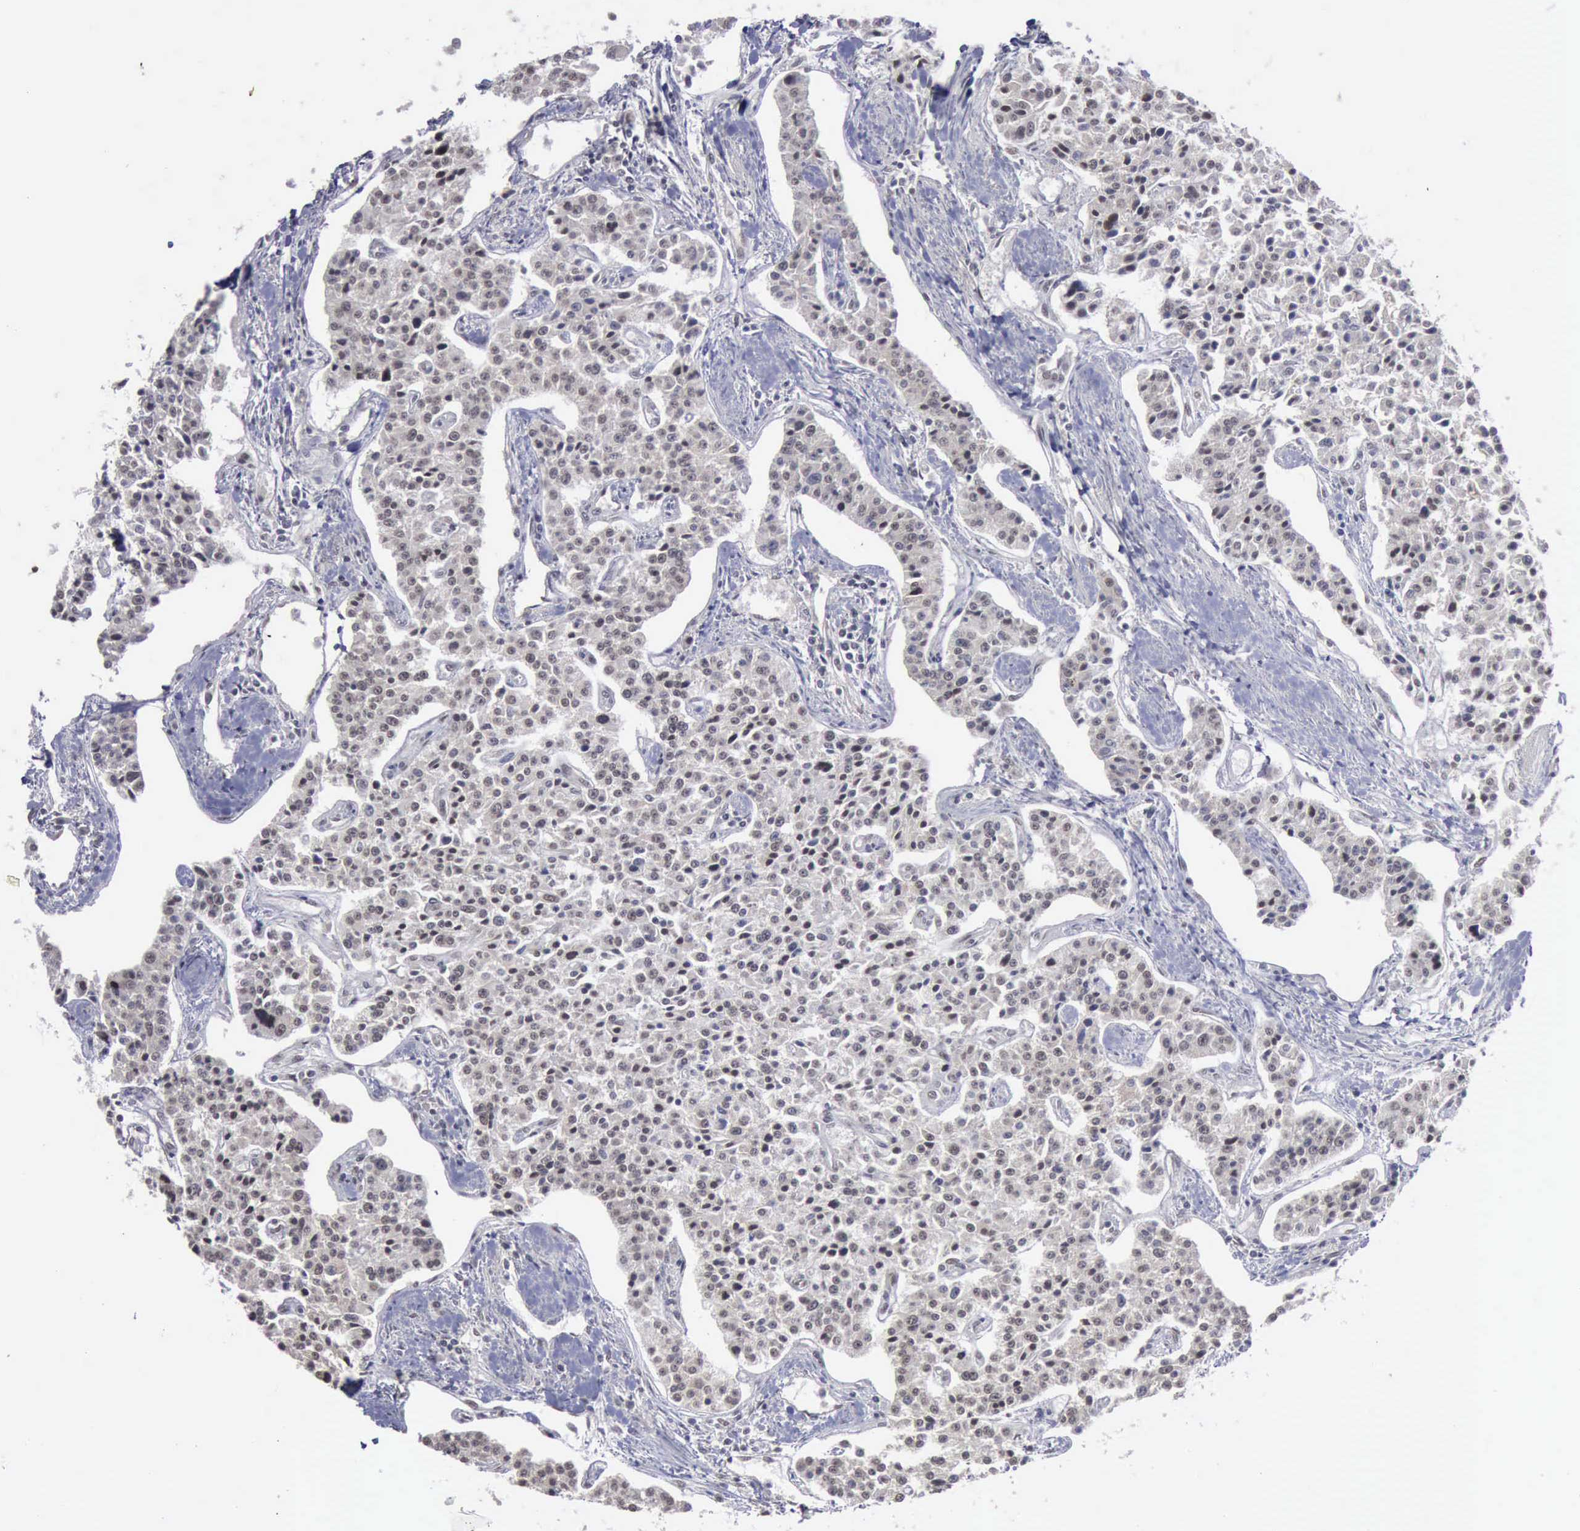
{"staining": {"intensity": "weak", "quantity": "25%-75%", "location": "cytoplasmic/membranous,nuclear"}, "tissue": "carcinoid", "cell_type": "Tumor cells", "image_type": "cancer", "snomed": [{"axis": "morphology", "description": "Carcinoid, malignant, NOS"}, {"axis": "topography", "description": "Stomach"}], "caption": "This micrograph exhibits immunohistochemistry (IHC) staining of carcinoid (malignant), with low weak cytoplasmic/membranous and nuclear positivity in approximately 25%-75% of tumor cells.", "gene": "RTCB", "patient": {"sex": "female", "age": 76}}